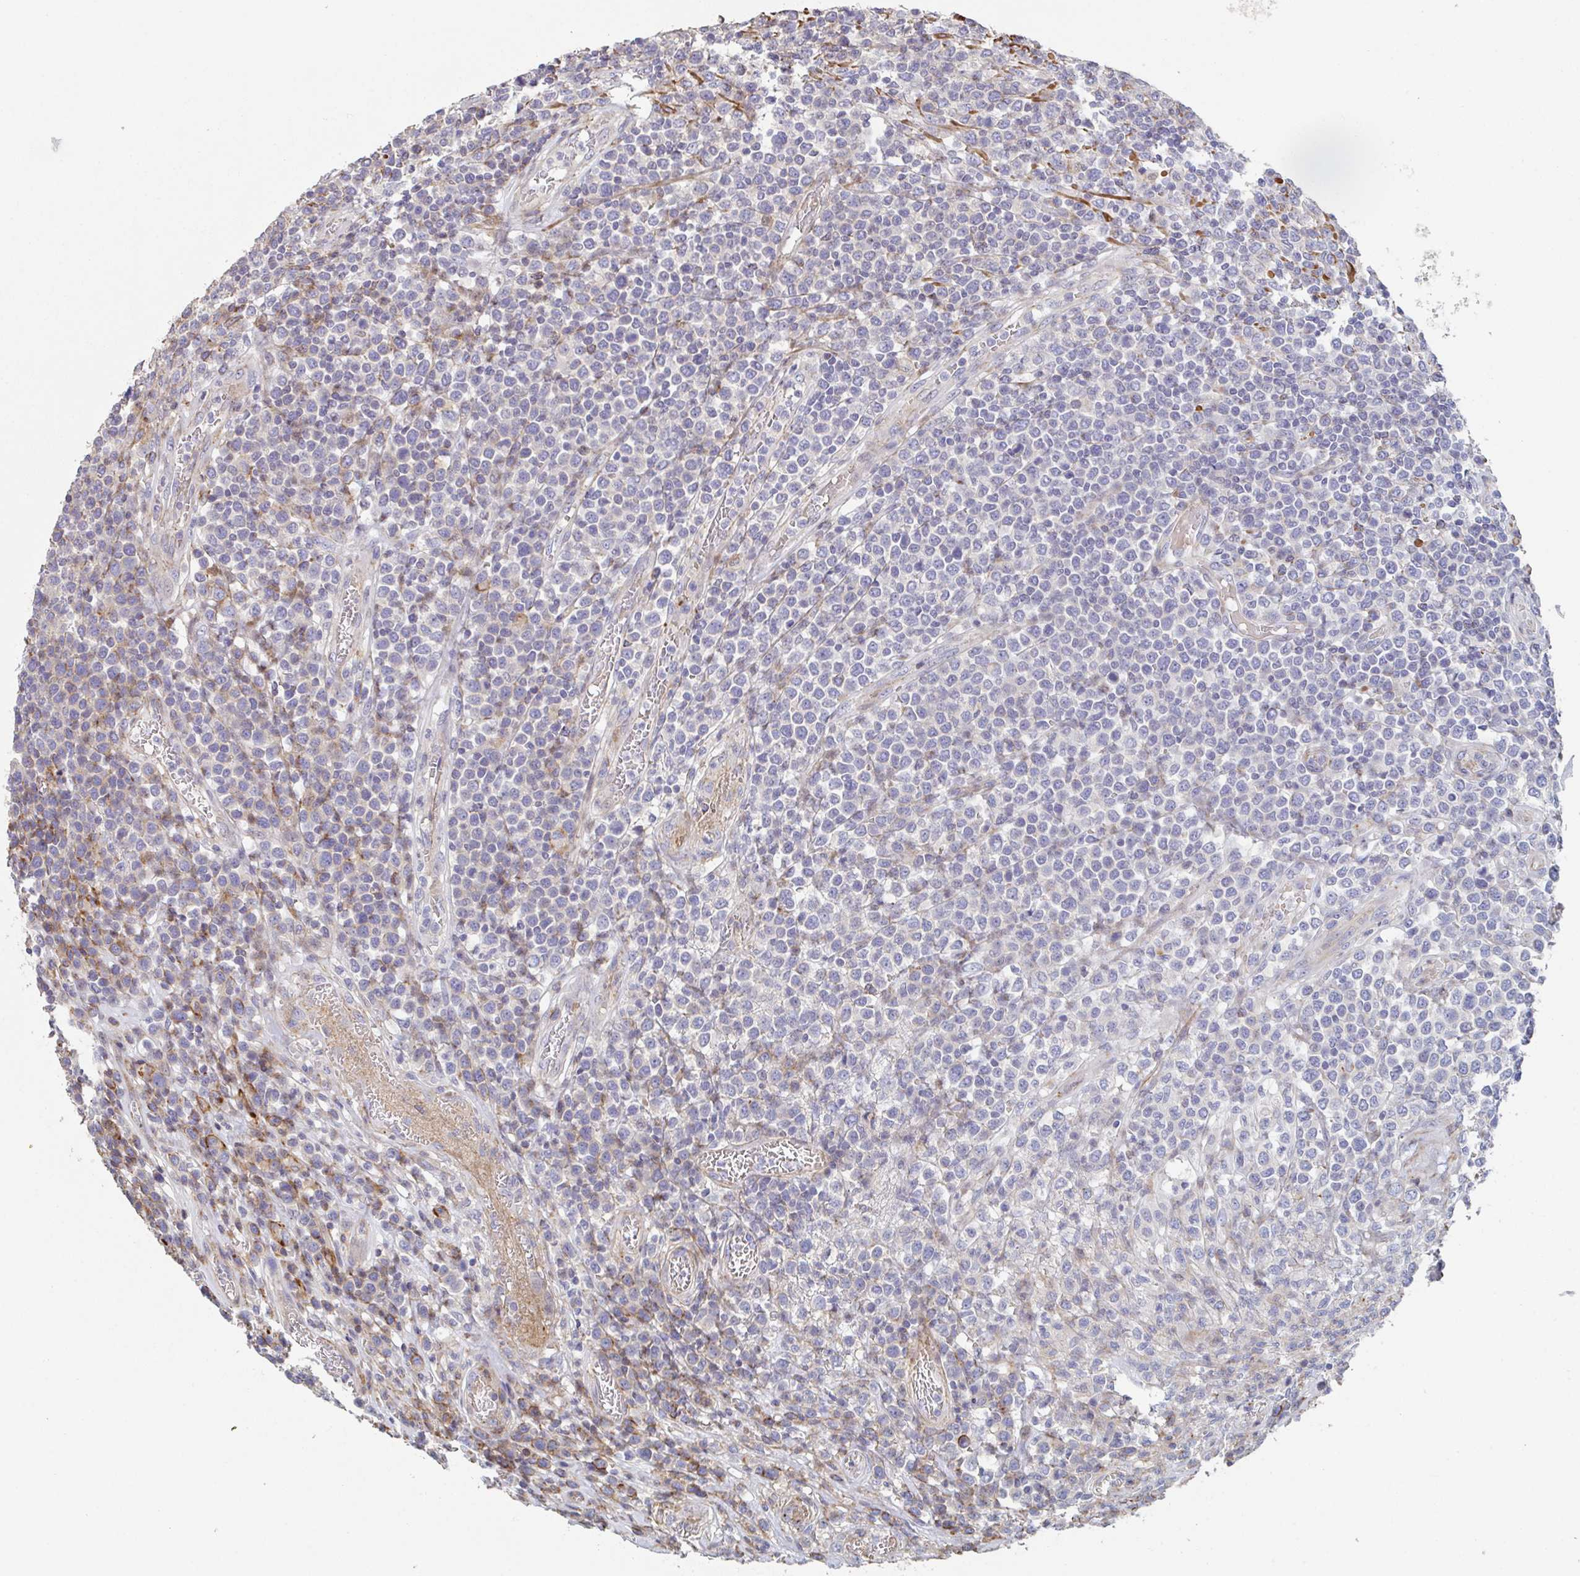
{"staining": {"intensity": "negative", "quantity": "none", "location": "none"}, "tissue": "lymphoma", "cell_type": "Tumor cells", "image_type": "cancer", "snomed": [{"axis": "morphology", "description": "Malignant lymphoma, non-Hodgkin's type, High grade"}, {"axis": "topography", "description": "Soft tissue"}], "caption": "DAB (3,3'-diaminobenzidine) immunohistochemical staining of human lymphoma displays no significant positivity in tumor cells.", "gene": "FZD2", "patient": {"sex": "female", "age": 56}}